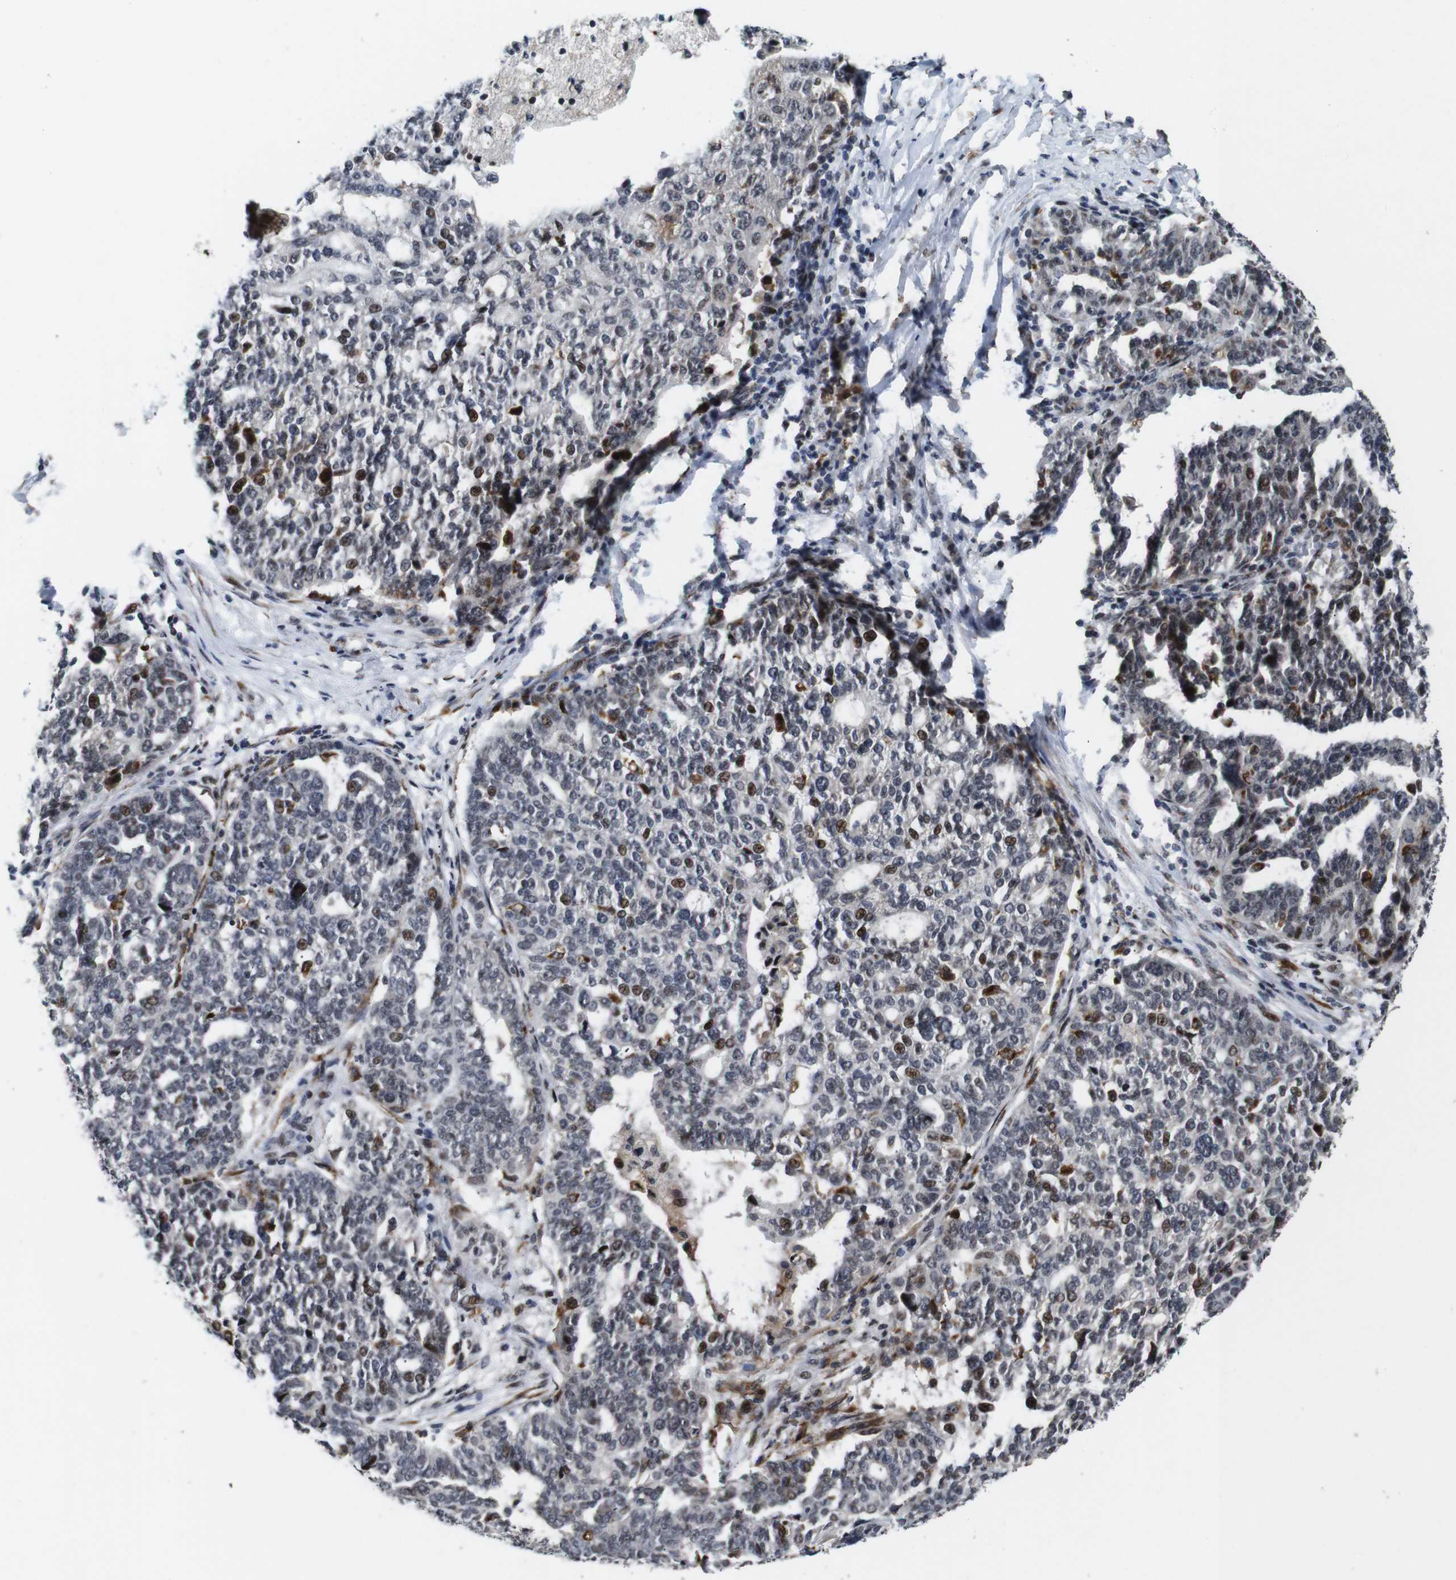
{"staining": {"intensity": "moderate", "quantity": "<25%", "location": "nuclear"}, "tissue": "ovarian cancer", "cell_type": "Tumor cells", "image_type": "cancer", "snomed": [{"axis": "morphology", "description": "Cystadenocarcinoma, serous, NOS"}, {"axis": "topography", "description": "Ovary"}], "caption": "The image reveals immunohistochemical staining of ovarian cancer (serous cystadenocarcinoma). There is moderate nuclear positivity is identified in approximately <25% of tumor cells.", "gene": "EIF4G1", "patient": {"sex": "female", "age": 59}}